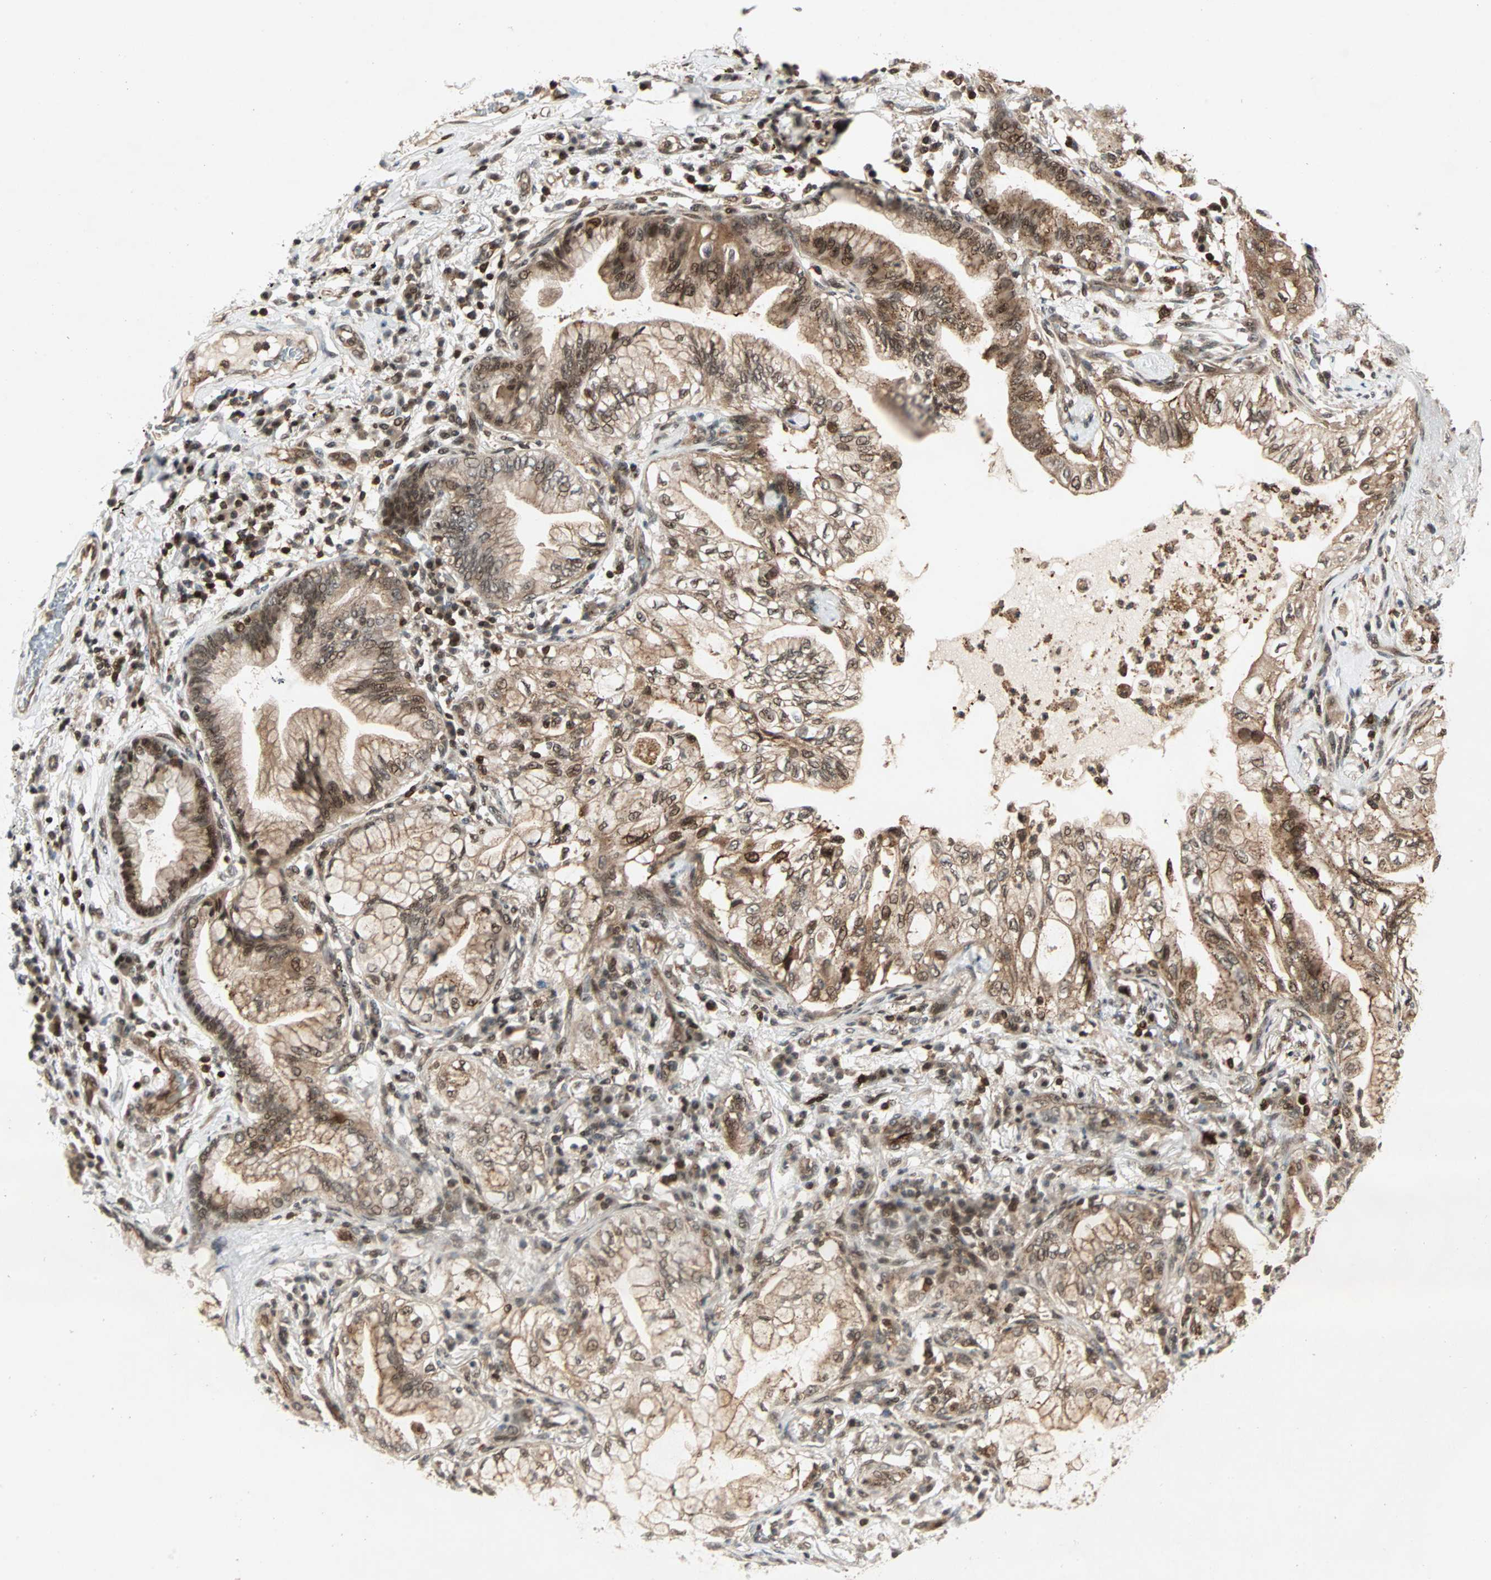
{"staining": {"intensity": "moderate", "quantity": ">75%", "location": "cytoplasmic/membranous,nuclear"}, "tissue": "lung cancer", "cell_type": "Tumor cells", "image_type": "cancer", "snomed": [{"axis": "morphology", "description": "Adenocarcinoma, NOS"}, {"axis": "topography", "description": "Lung"}], "caption": "Human lung cancer (adenocarcinoma) stained with a brown dye exhibits moderate cytoplasmic/membranous and nuclear positive expression in approximately >75% of tumor cells.", "gene": "ZBED9", "patient": {"sex": "female", "age": 70}}